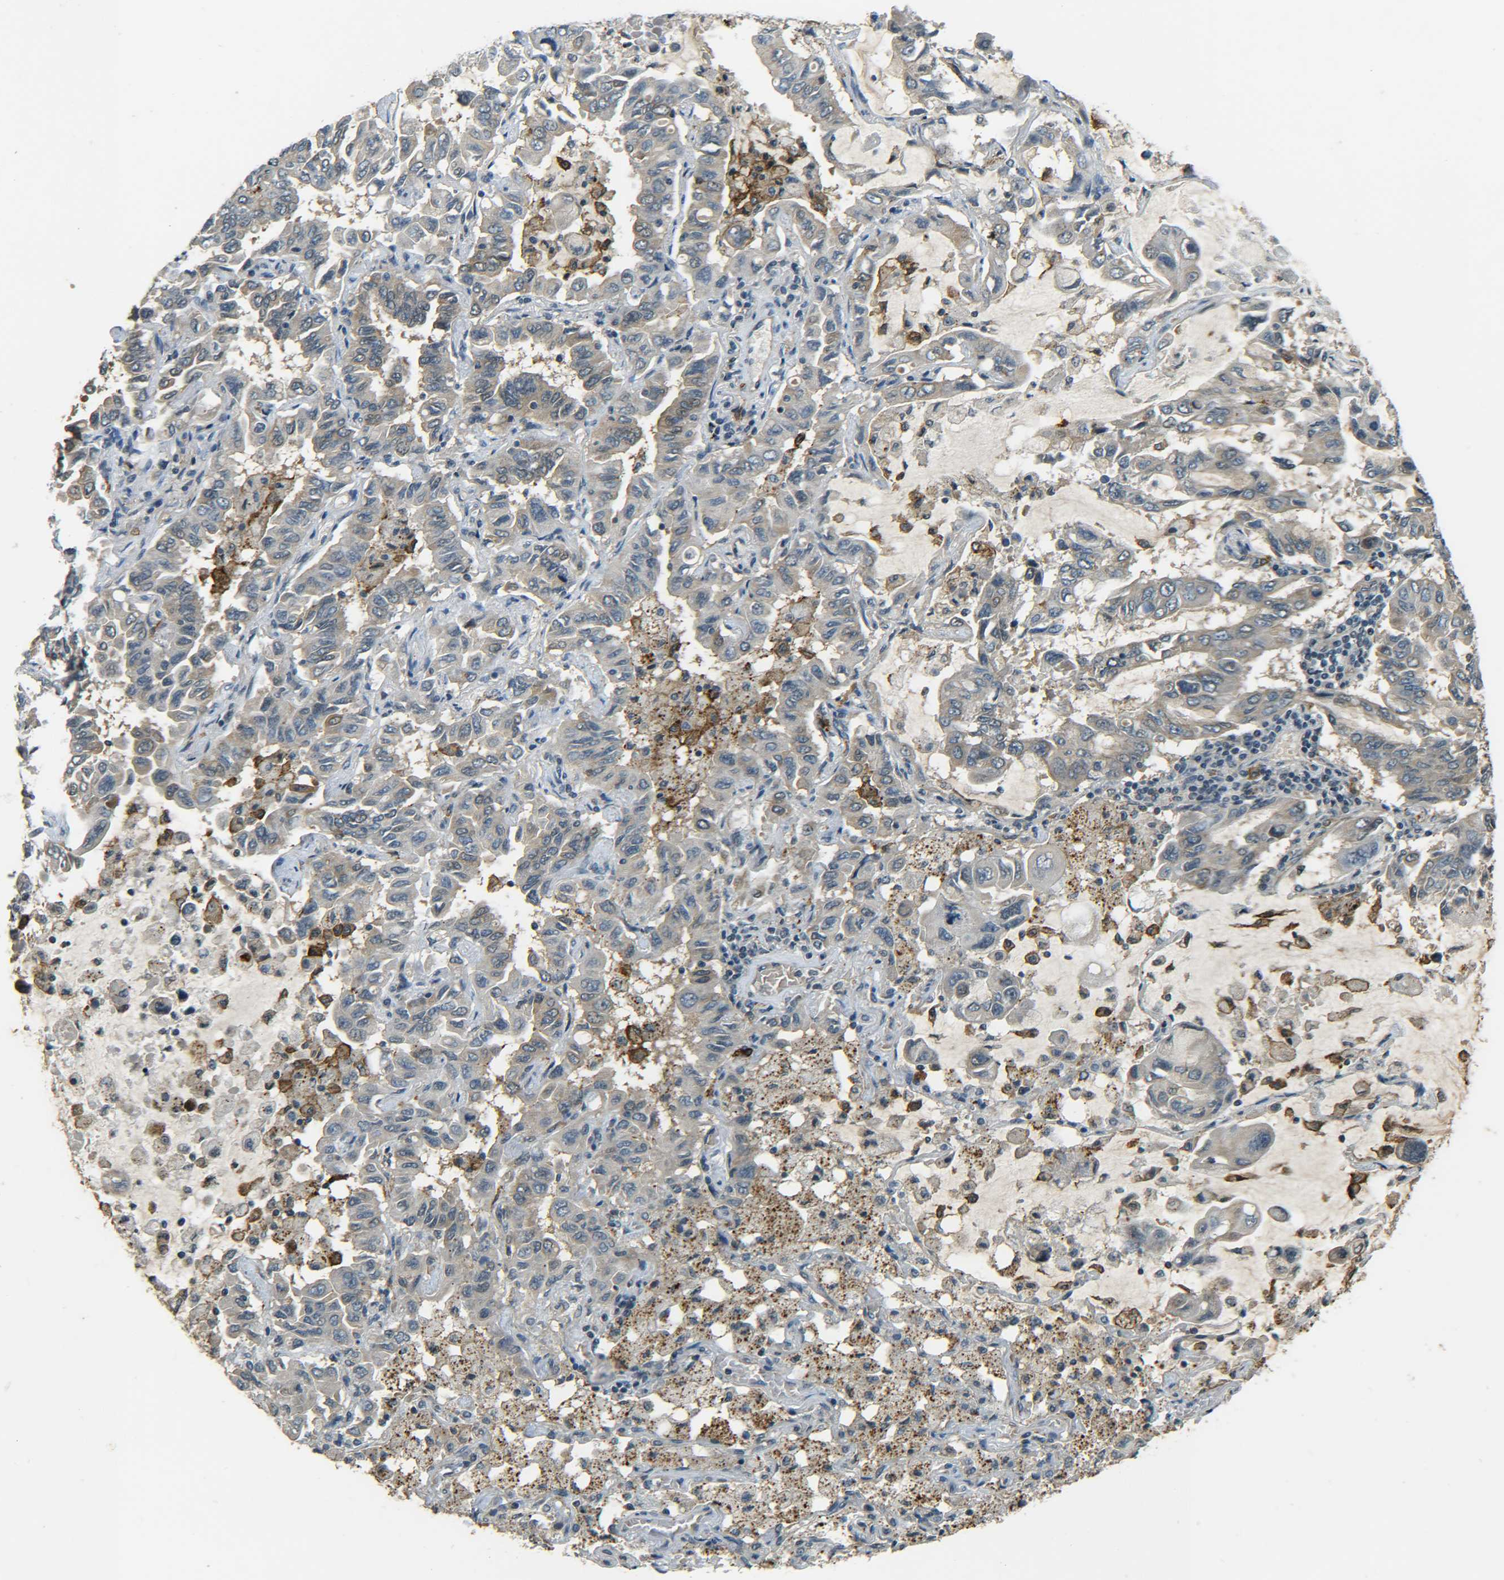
{"staining": {"intensity": "weak", "quantity": ">75%", "location": "cytoplasmic/membranous"}, "tissue": "lung cancer", "cell_type": "Tumor cells", "image_type": "cancer", "snomed": [{"axis": "morphology", "description": "Adenocarcinoma, NOS"}, {"axis": "topography", "description": "Lung"}], "caption": "Tumor cells exhibit low levels of weak cytoplasmic/membranous expression in approximately >75% of cells in adenocarcinoma (lung). (IHC, brightfield microscopy, high magnification).", "gene": "DAB2", "patient": {"sex": "male", "age": 64}}